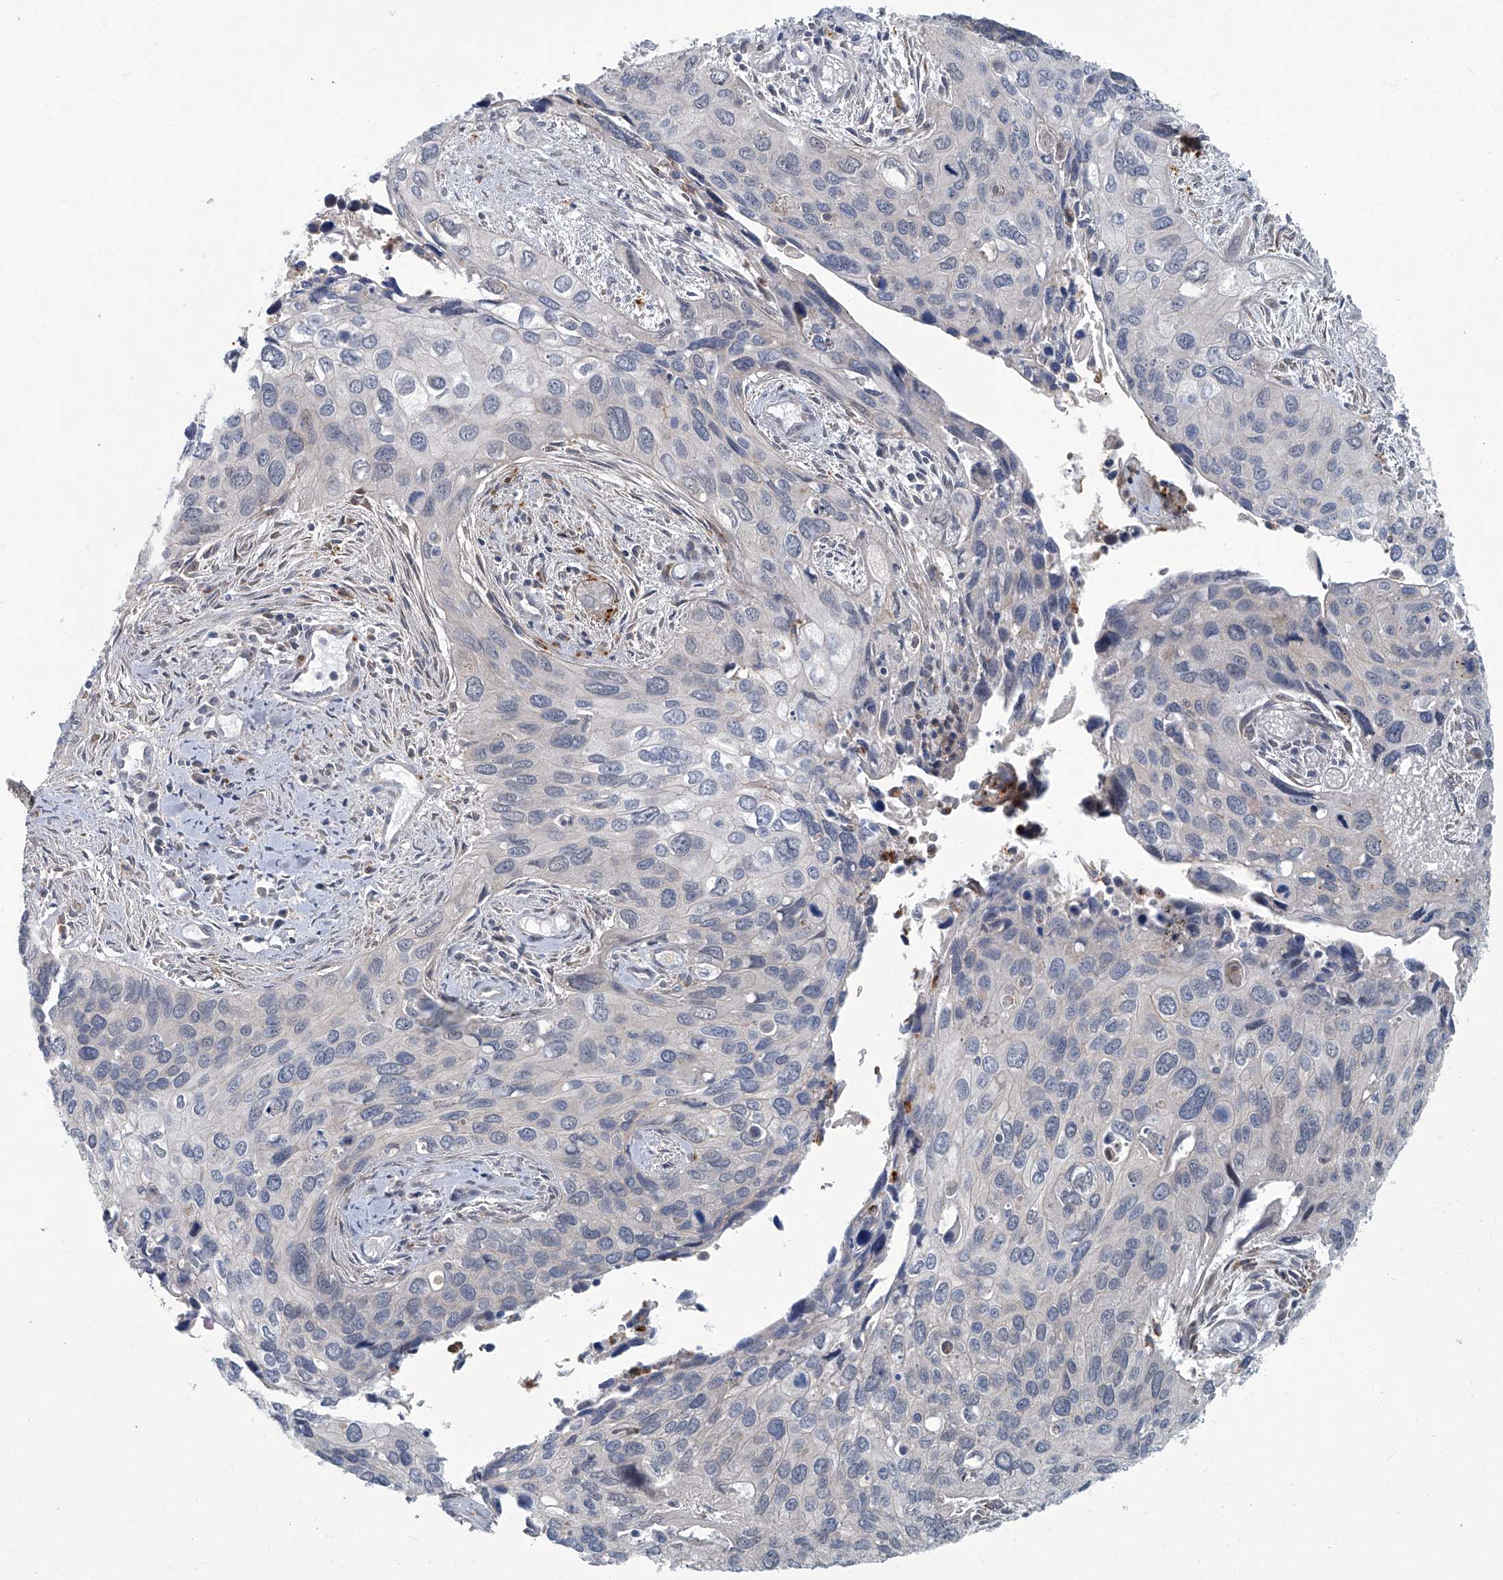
{"staining": {"intensity": "negative", "quantity": "none", "location": "none"}, "tissue": "cervical cancer", "cell_type": "Tumor cells", "image_type": "cancer", "snomed": [{"axis": "morphology", "description": "Squamous cell carcinoma, NOS"}, {"axis": "topography", "description": "Cervix"}], "caption": "Tumor cells show no significant protein positivity in cervical squamous cell carcinoma.", "gene": "AKNAD1", "patient": {"sex": "female", "age": 55}}